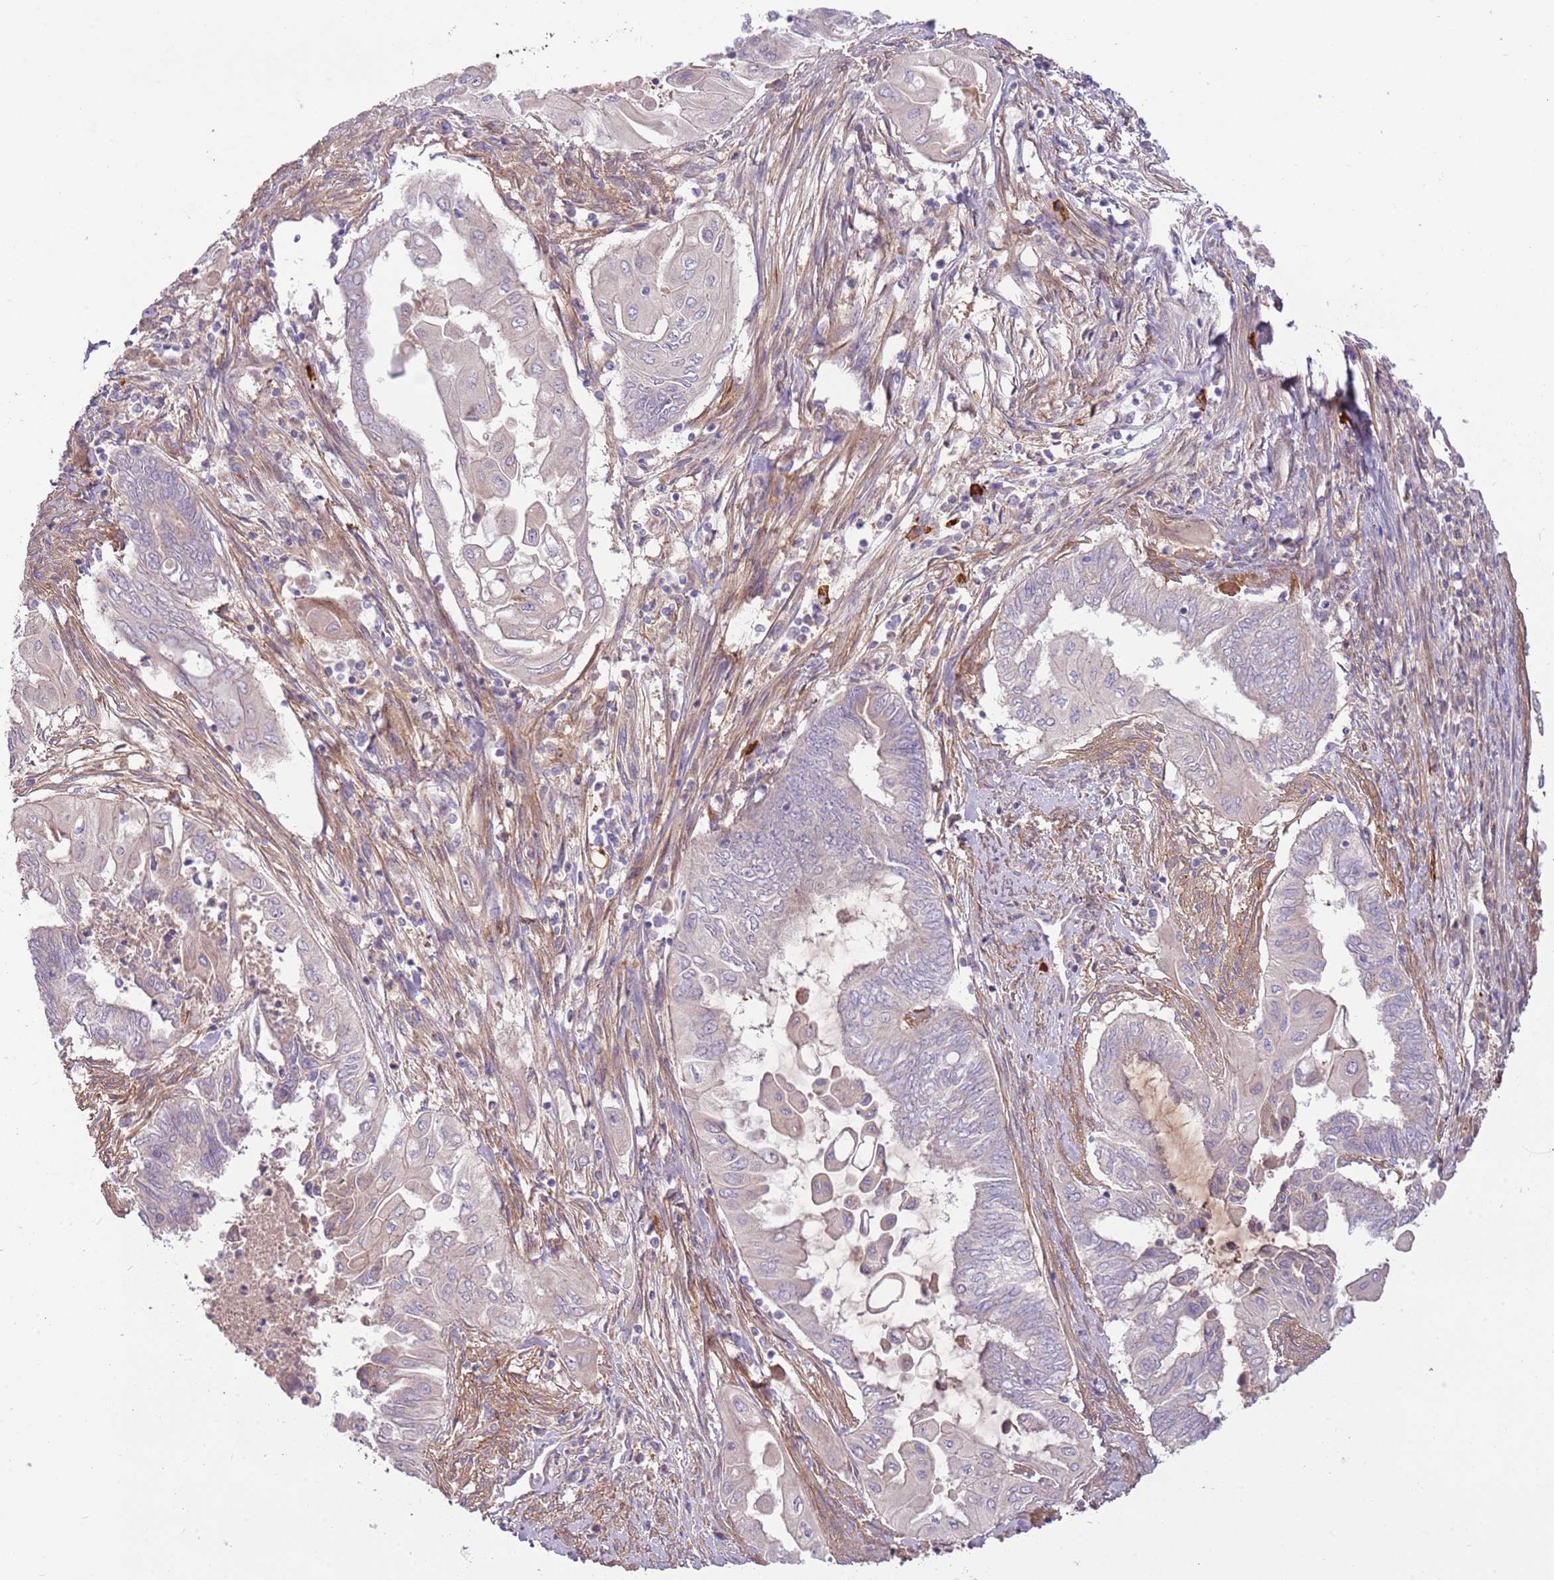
{"staining": {"intensity": "negative", "quantity": "none", "location": "none"}, "tissue": "endometrial cancer", "cell_type": "Tumor cells", "image_type": "cancer", "snomed": [{"axis": "morphology", "description": "Adenocarcinoma, NOS"}, {"axis": "topography", "description": "Uterus"}, {"axis": "topography", "description": "Endometrium"}], "caption": "Adenocarcinoma (endometrial) stained for a protein using immunohistochemistry (IHC) reveals no positivity tumor cells.", "gene": "RNF128", "patient": {"sex": "female", "age": 70}}